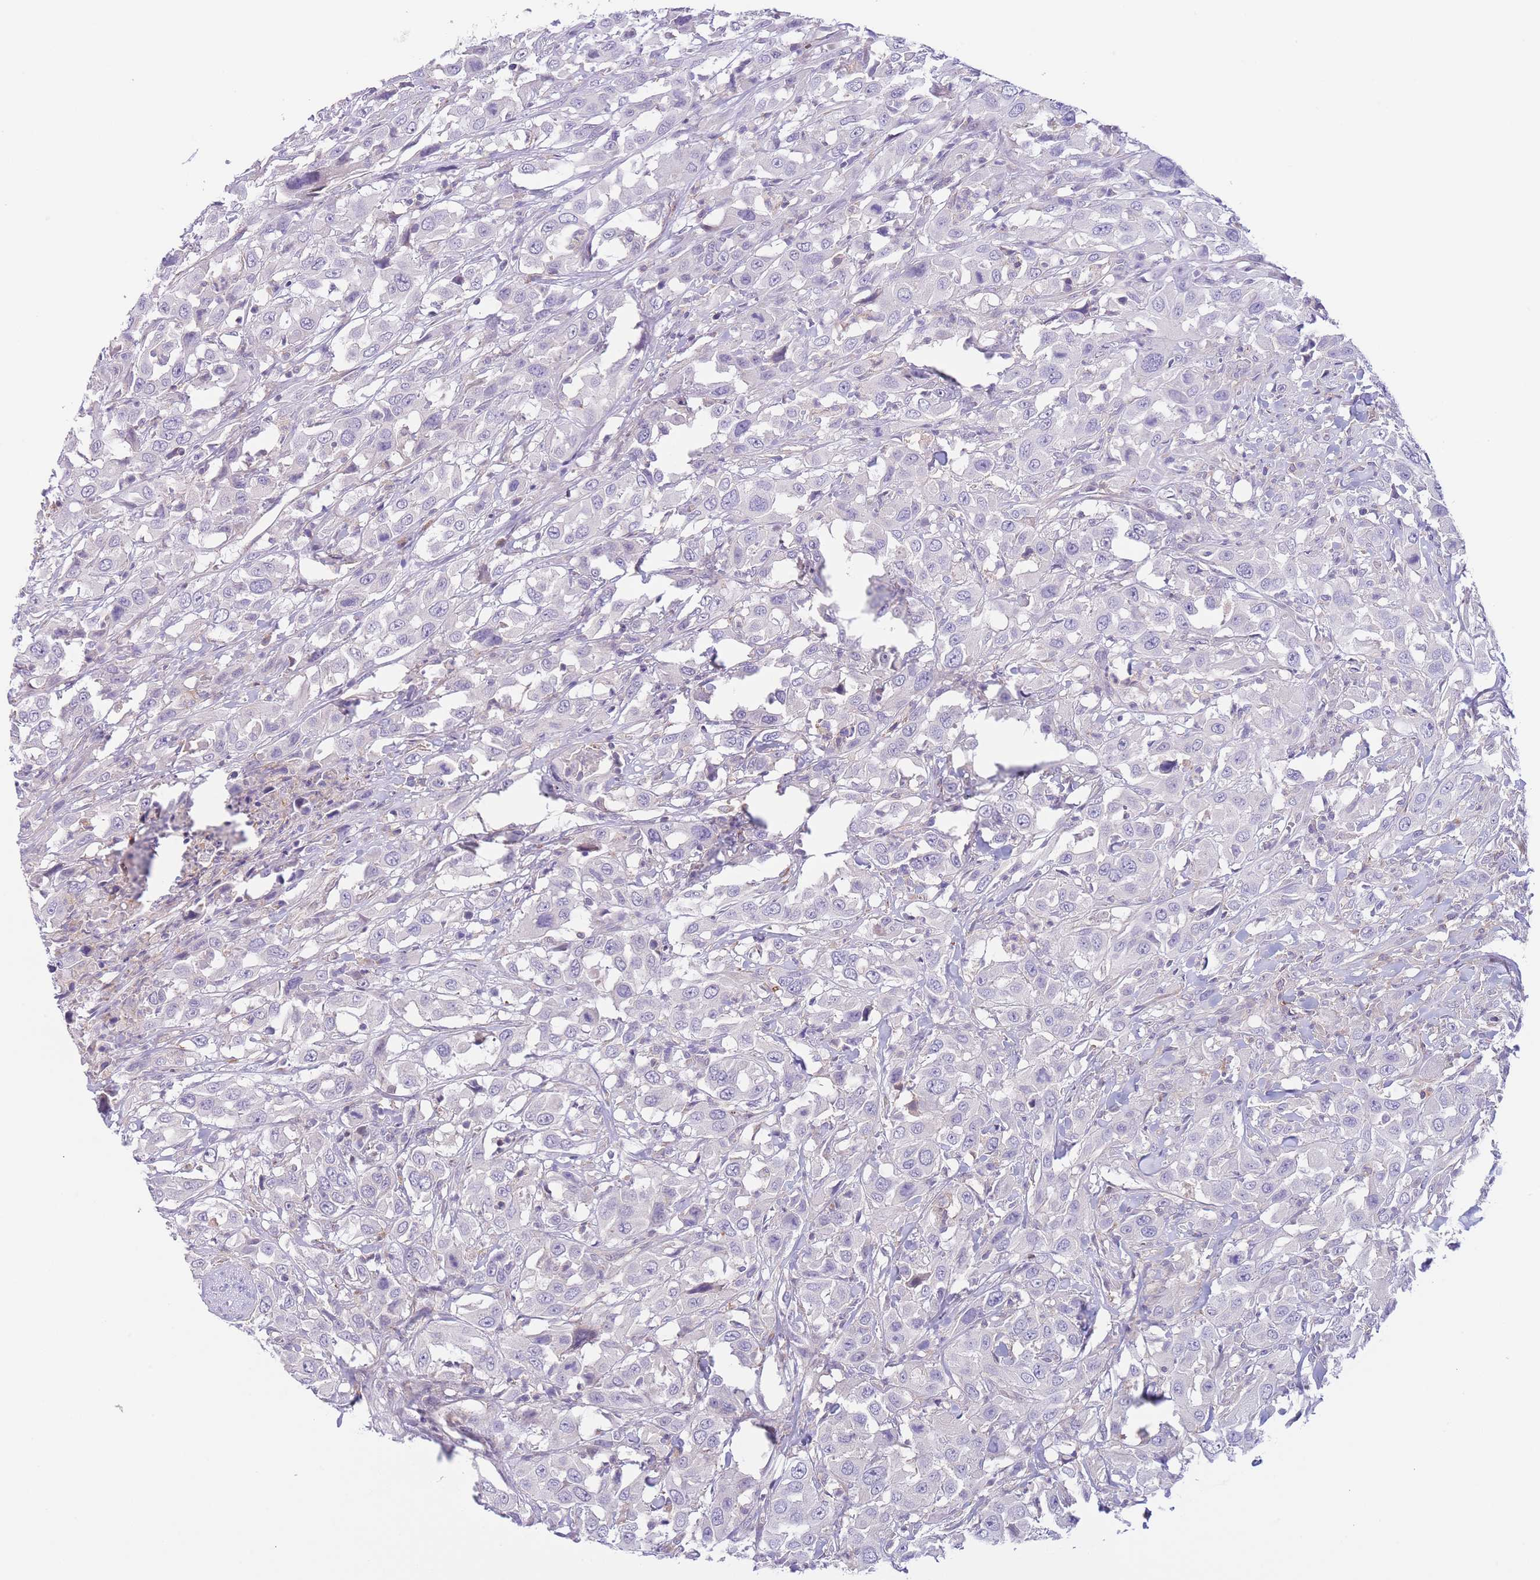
{"staining": {"intensity": "negative", "quantity": "none", "location": "none"}, "tissue": "urothelial cancer", "cell_type": "Tumor cells", "image_type": "cancer", "snomed": [{"axis": "morphology", "description": "Urothelial carcinoma, High grade"}, {"axis": "topography", "description": "Urinary bladder"}], "caption": "Tumor cells show no significant protein staining in urothelial cancer.", "gene": "C9orf152", "patient": {"sex": "male", "age": 61}}